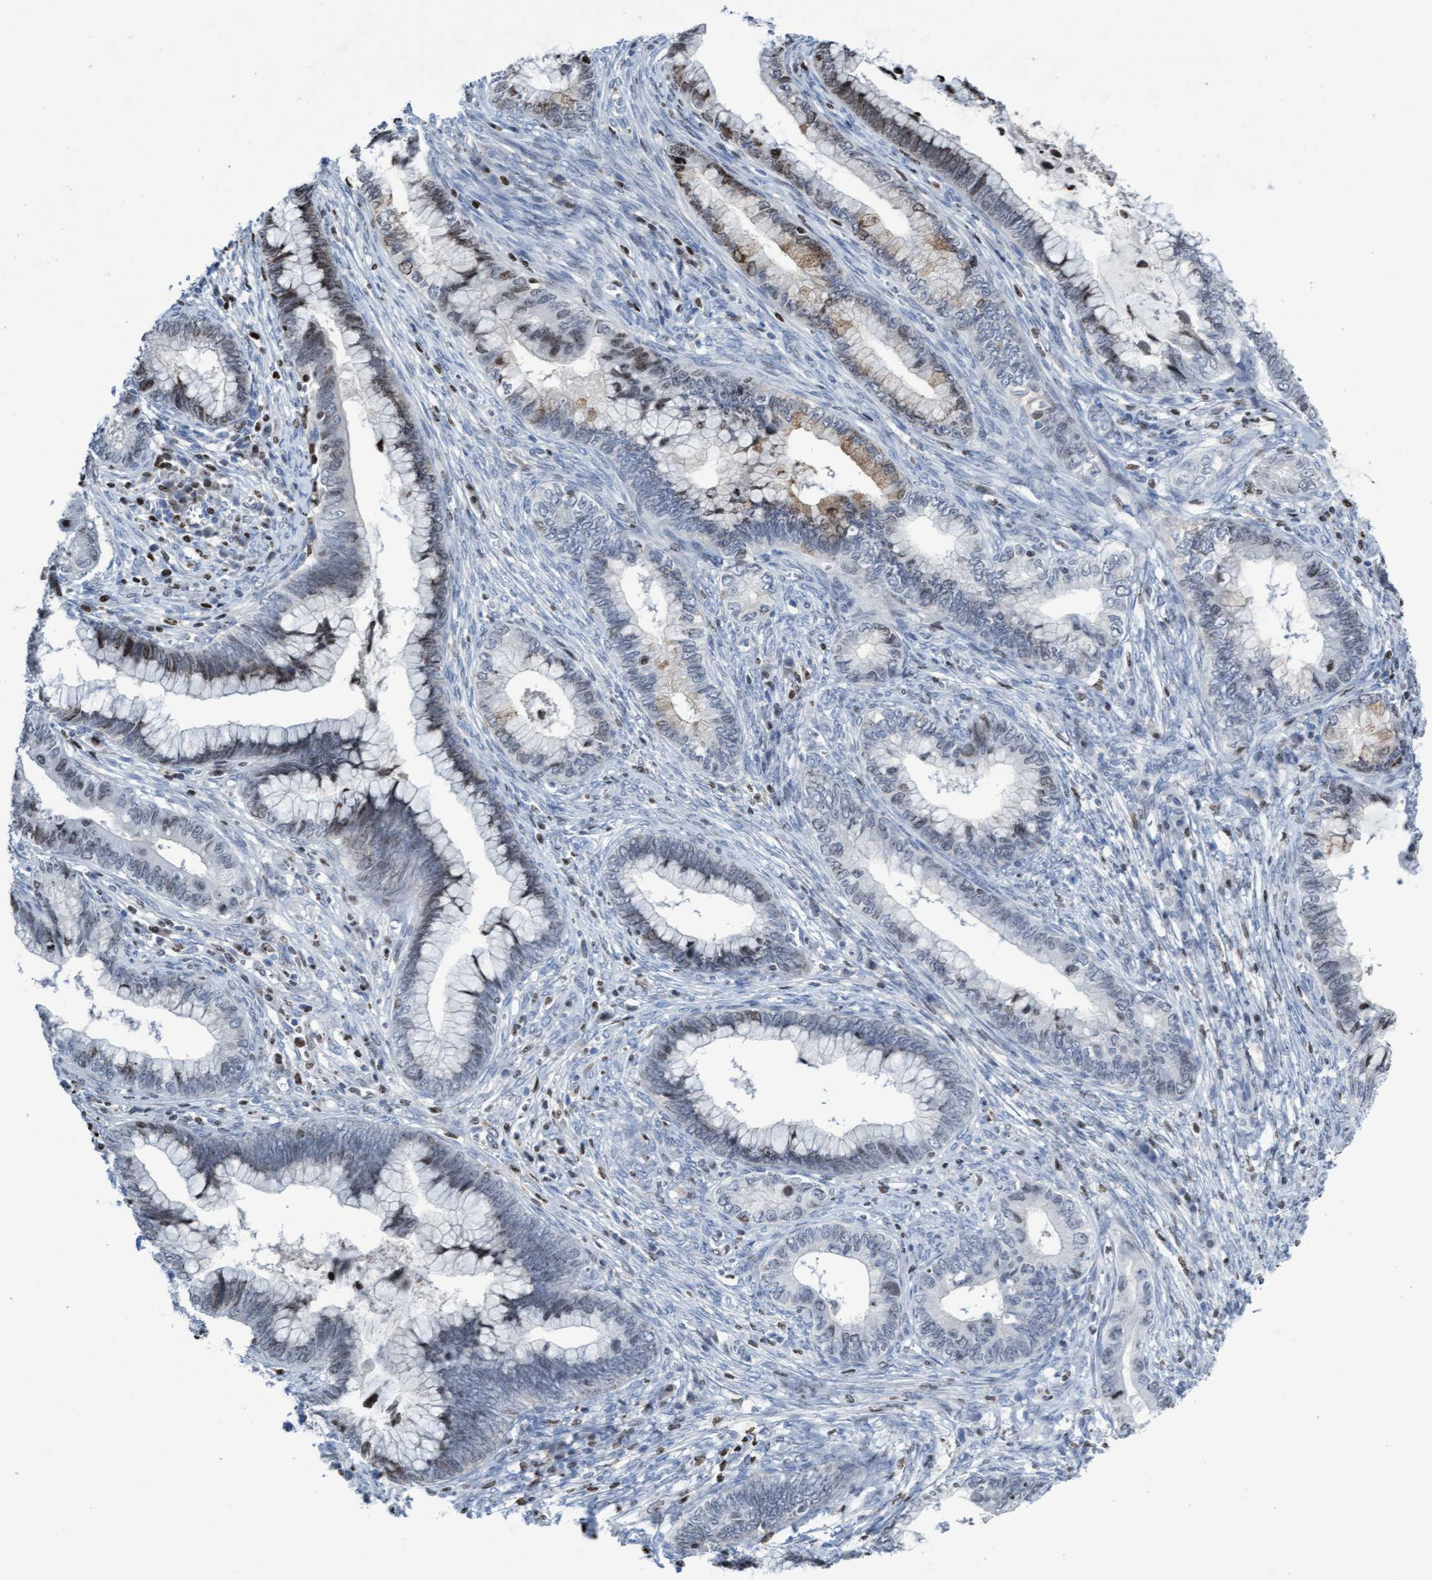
{"staining": {"intensity": "moderate", "quantity": "<25%", "location": "cytoplasmic/membranous,nuclear"}, "tissue": "cervical cancer", "cell_type": "Tumor cells", "image_type": "cancer", "snomed": [{"axis": "morphology", "description": "Adenocarcinoma, NOS"}, {"axis": "topography", "description": "Cervix"}], "caption": "Adenocarcinoma (cervical) stained with a brown dye reveals moderate cytoplasmic/membranous and nuclear positive expression in about <25% of tumor cells.", "gene": "CBX2", "patient": {"sex": "female", "age": 44}}